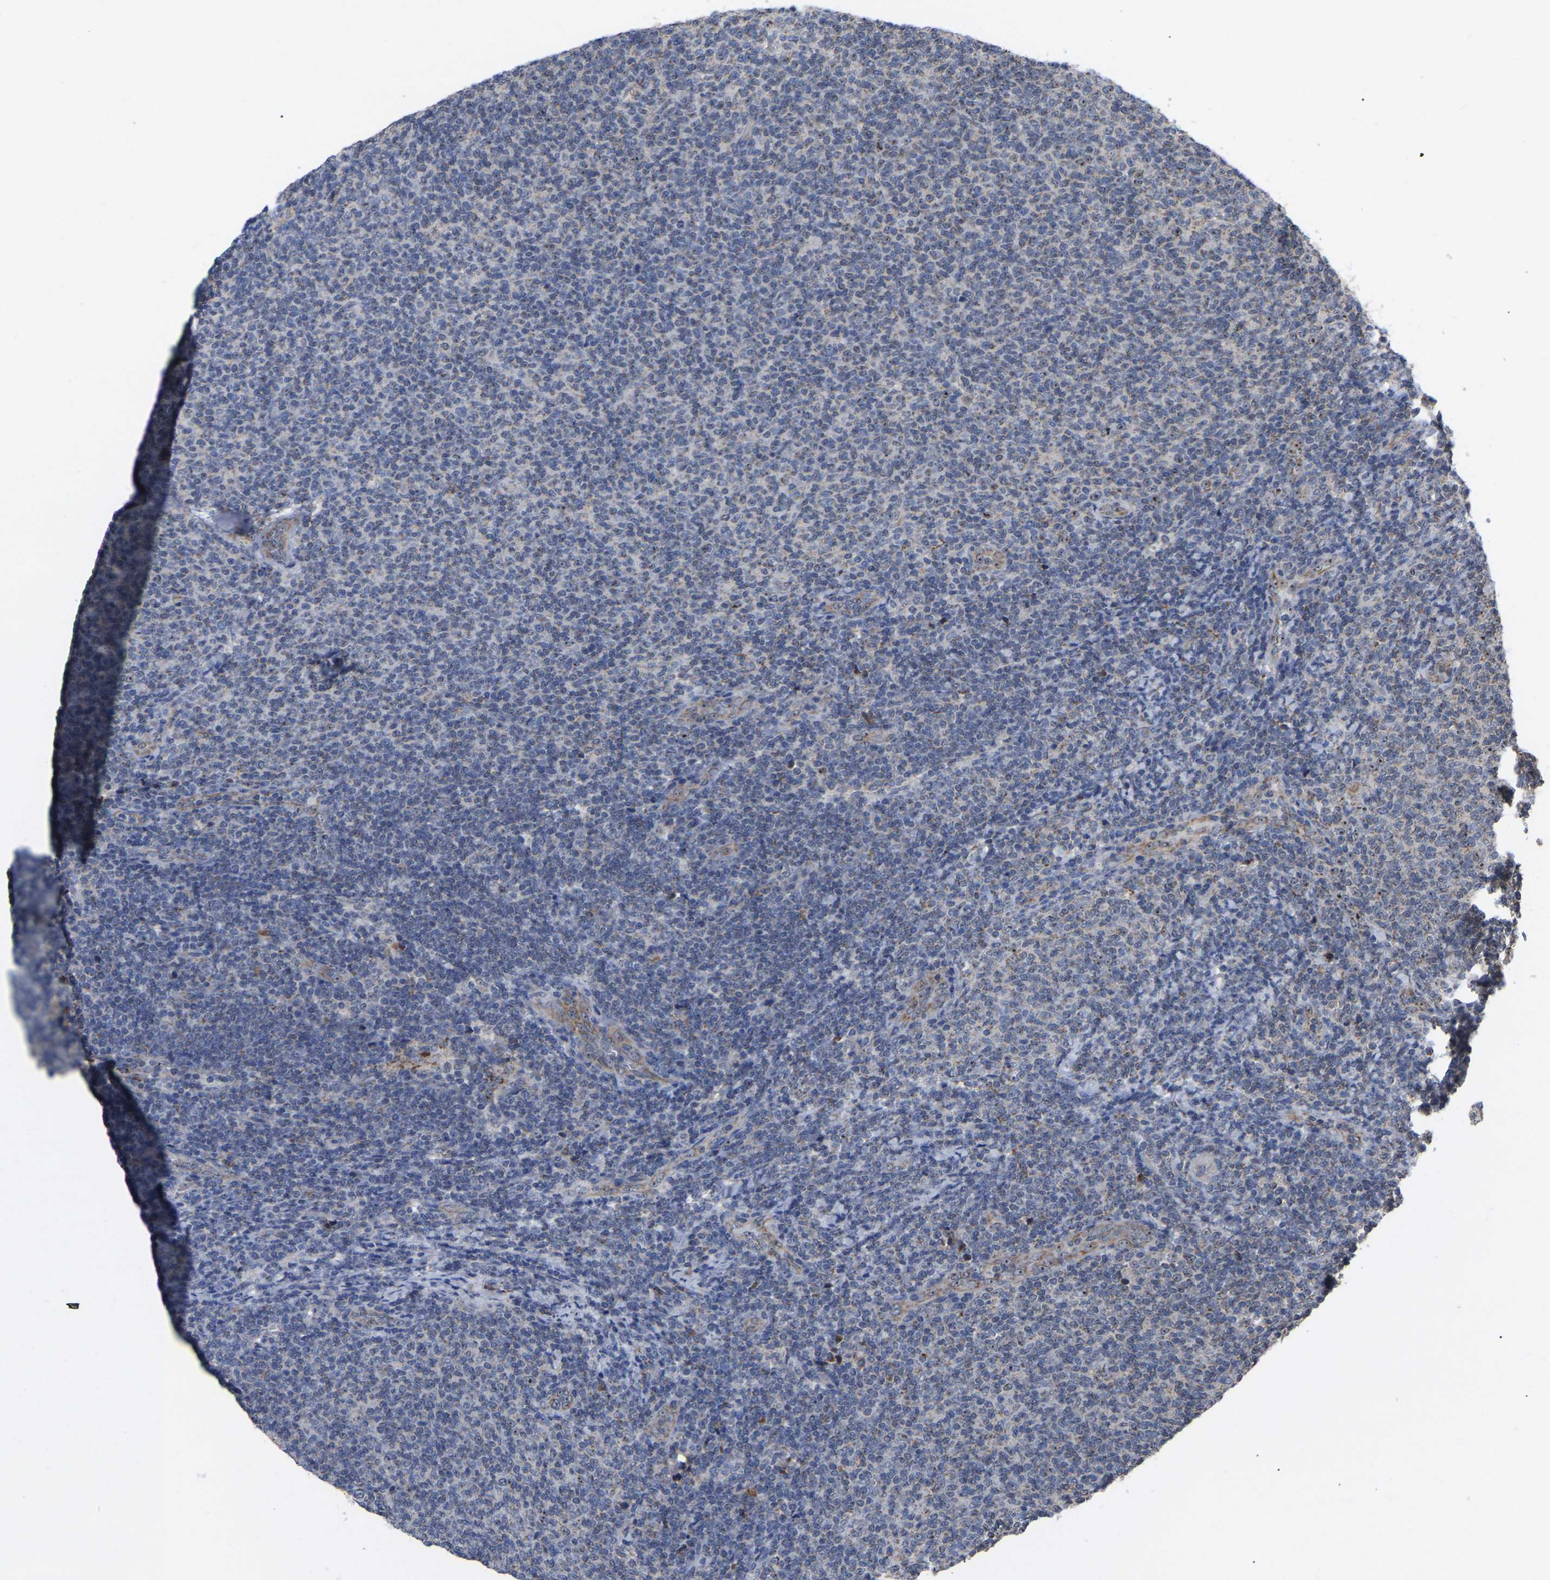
{"staining": {"intensity": "weak", "quantity": "<25%", "location": "nuclear"}, "tissue": "lymphoma", "cell_type": "Tumor cells", "image_type": "cancer", "snomed": [{"axis": "morphology", "description": "Malignant lymphoma, non-Hodgkin's type, Low grade"}, {"axis": "topography", "description": "Lymph node"}], "caption": "Immunohistochemistry (IHC) image of human lymphoma stained for a protein (brown), which demonstrates no positivity in tumor cells. (Brightfield microscopy of DAB immunohistochemistry at high magnification).", "gene": "NOP53", "patient": {"sex": "male", "age": 66}}